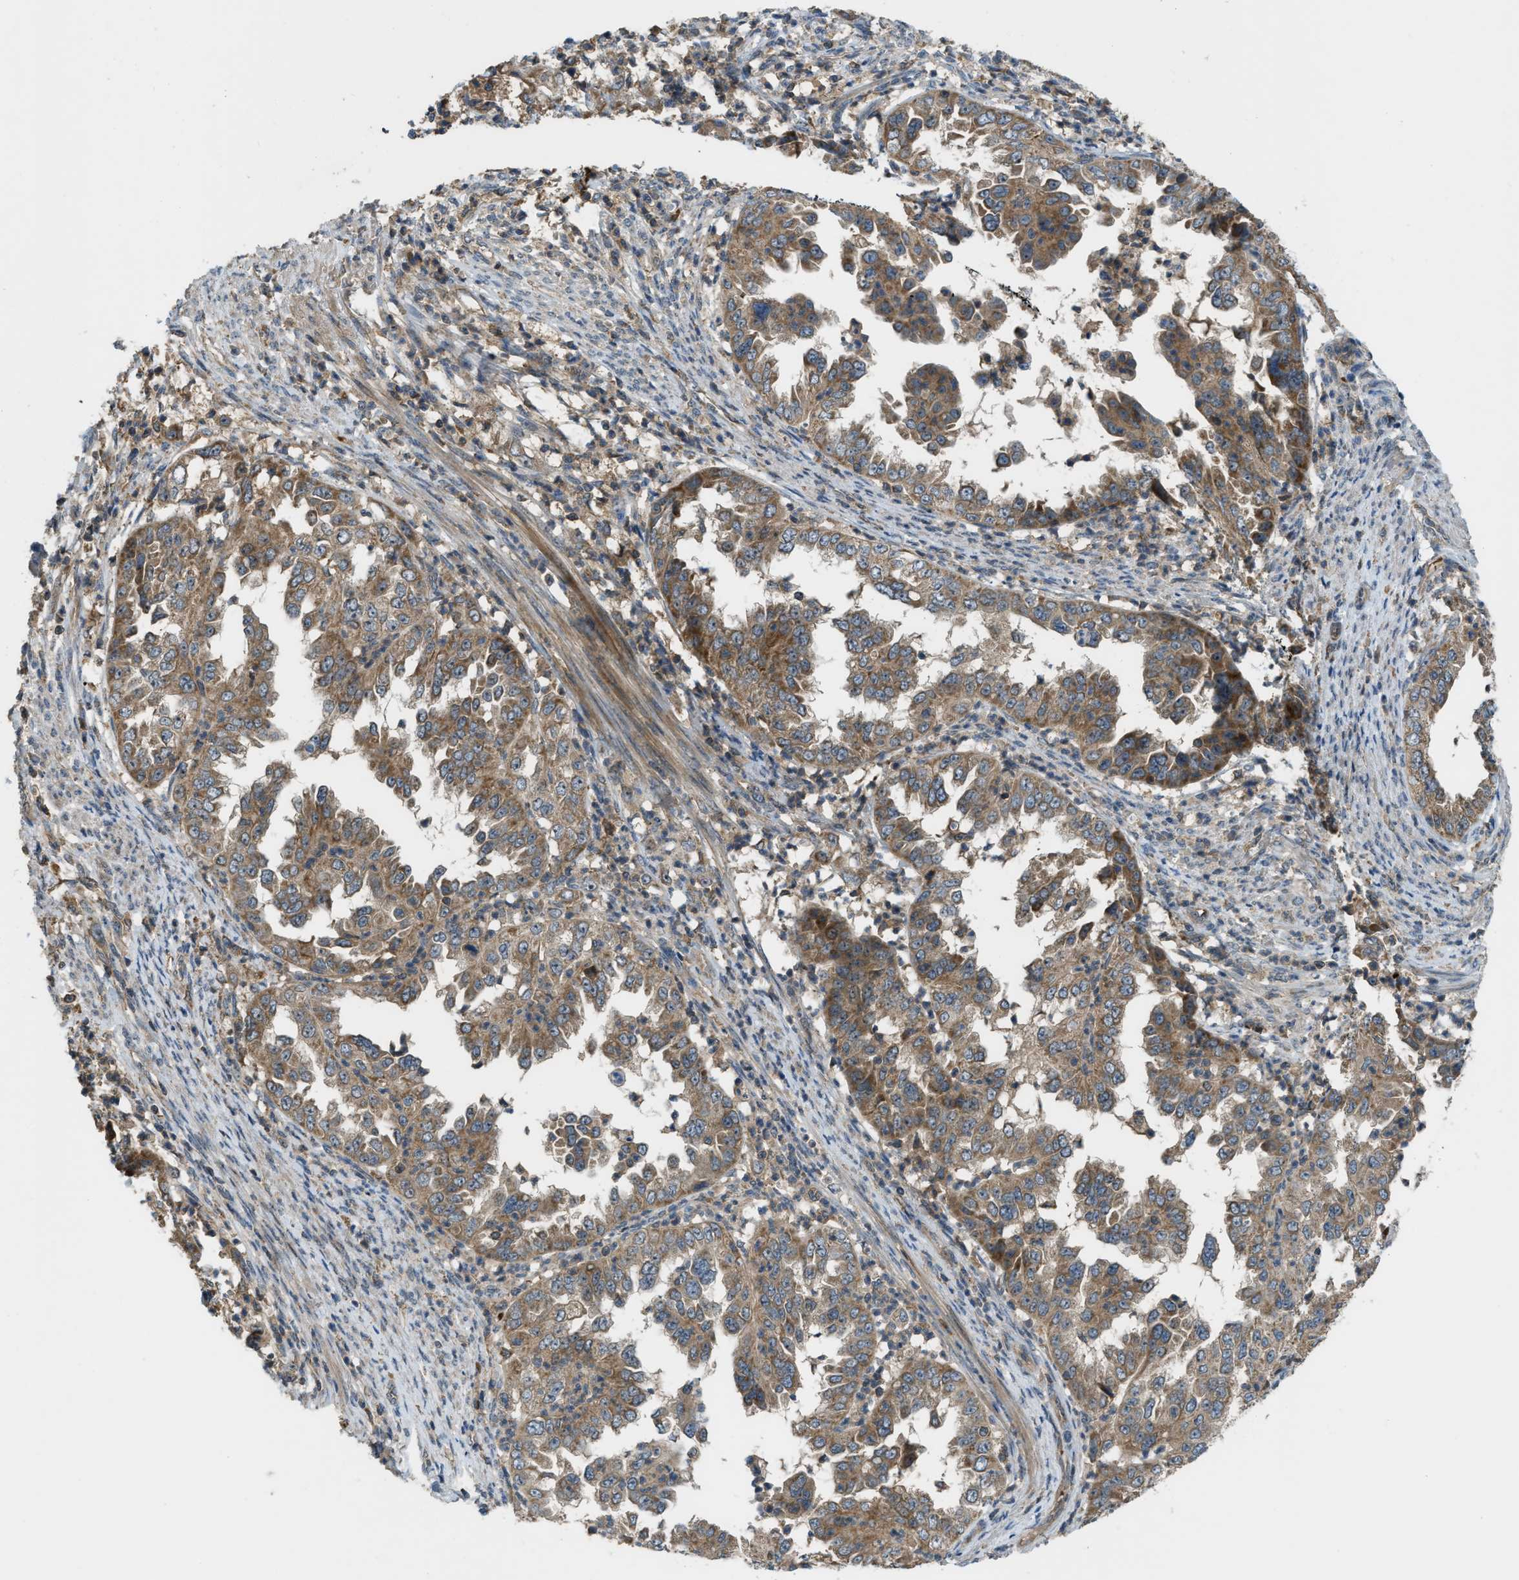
{"staining": {"intensity": "moderate", "quantity": ">75%", "location": "cytoplasmic/membranous"}, "tissue": "endometrial cancer", "cell_type": "Tumor cells", "image_type": "cancer", "snomed": [{"axis": "morphology", "description": "Adenocarcinoma, NOS"}, {"axis": "topography", "description": "Endometrium"}], "caption": "Immunohistochemistry (IHC) of endometrial cancer (adenocarcinoma) demonstrates medium levels of moderate cytoplasmic/membranous expression in about >75% of tumor cells.", "gene": "ZNF71", "patient": {"sex": "female", "age": 85}}